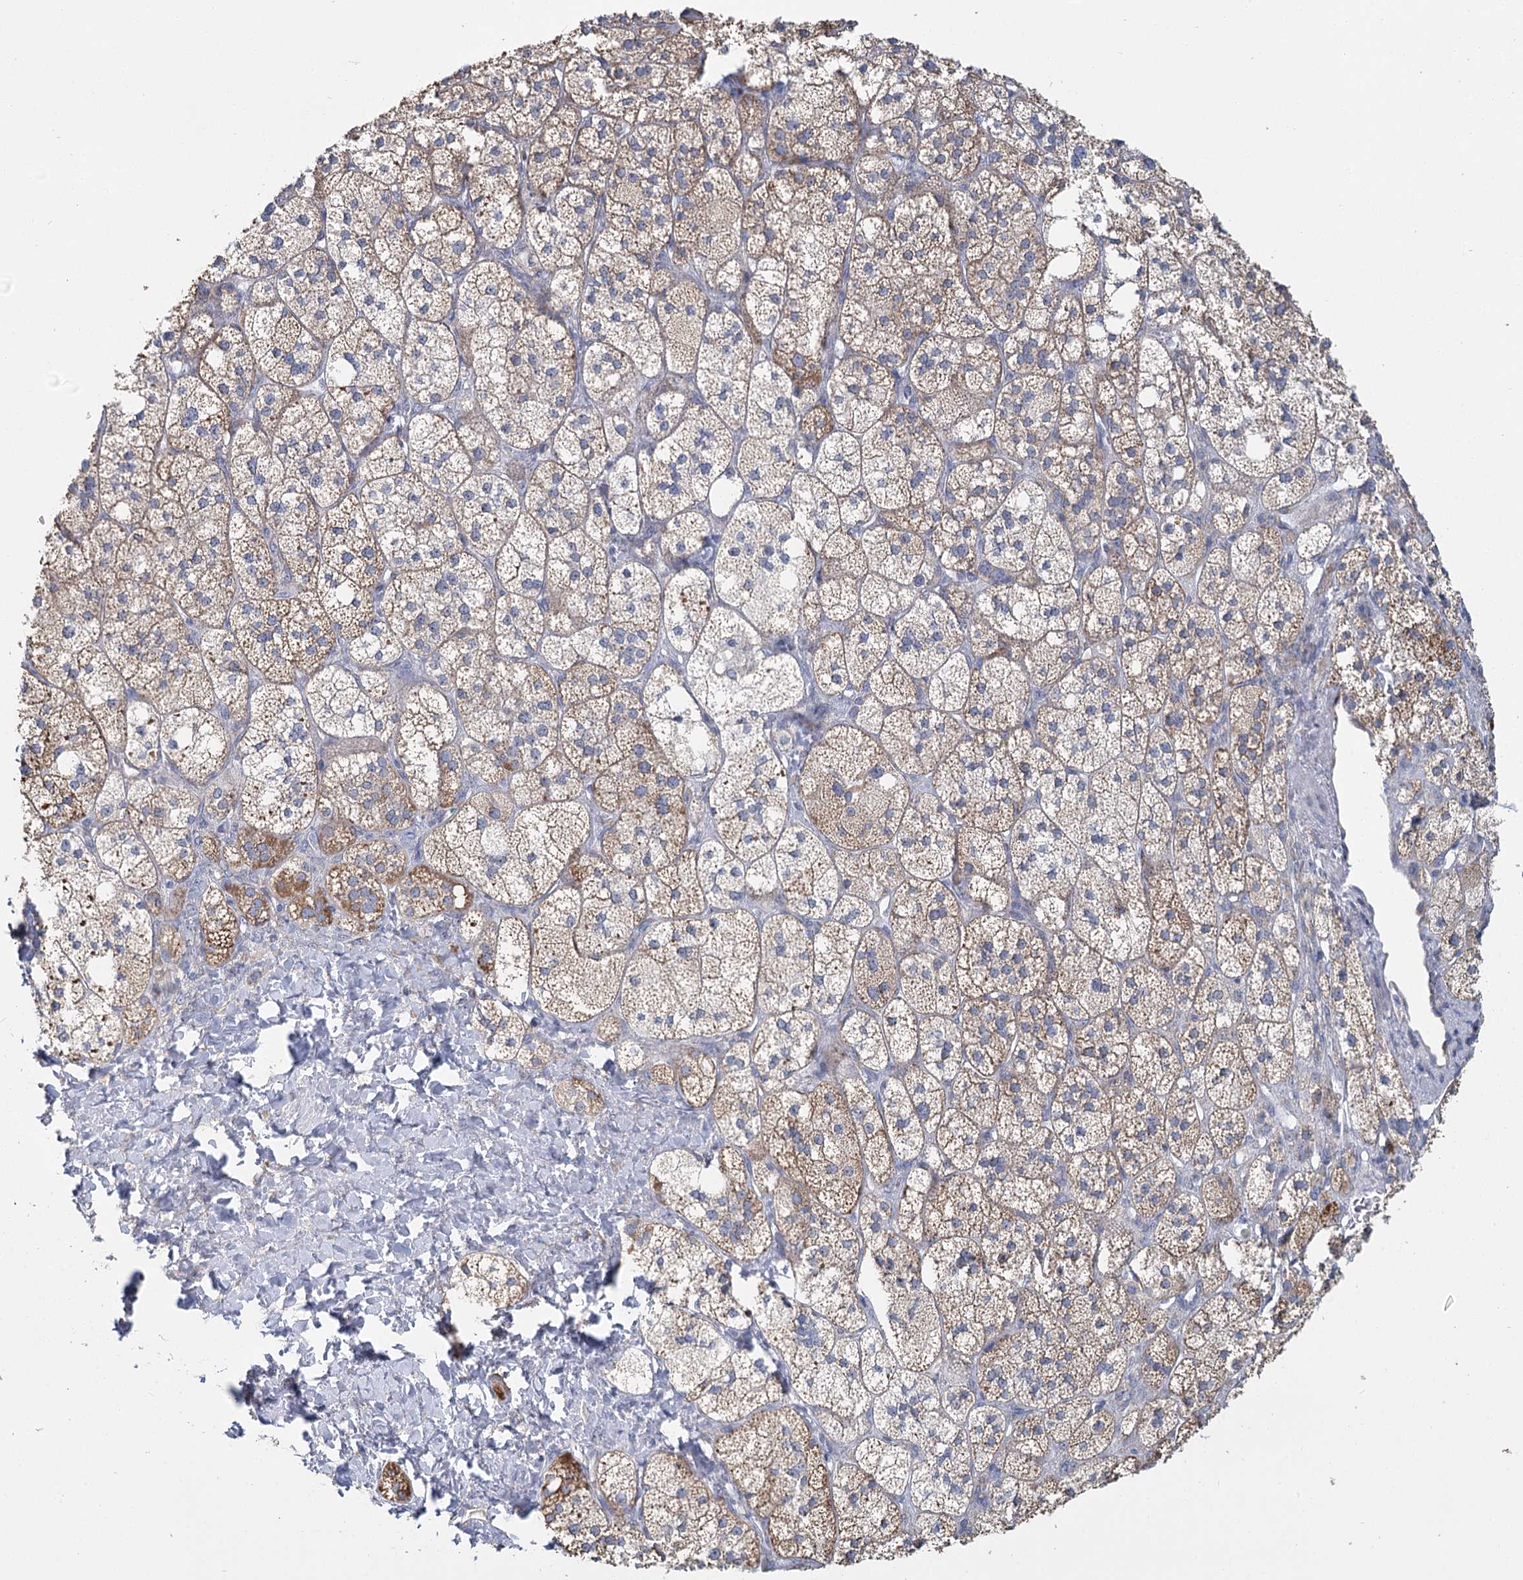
{"staining": {"intensity": "moderate", "quantity": "25%-75%", "location": "cytoplasmic/membranous"}, "tissue": "adrenal gland", "cell_type": "Glandular cells", "image_type": "normal", "snomed": [{"axis": "morphology", "description": "Normal tissue, NOS"}, {"axis": "topography", "description": "Adrenal gland"}], "caption": "Brown immunohistochemical staining in benign adrenal gland reveals moderate cytoplasmic/membranous expression in about 25%-75% of glandular cells.", "gene": "ACOX2", "patient": {"sex": "male", "age": 61}}